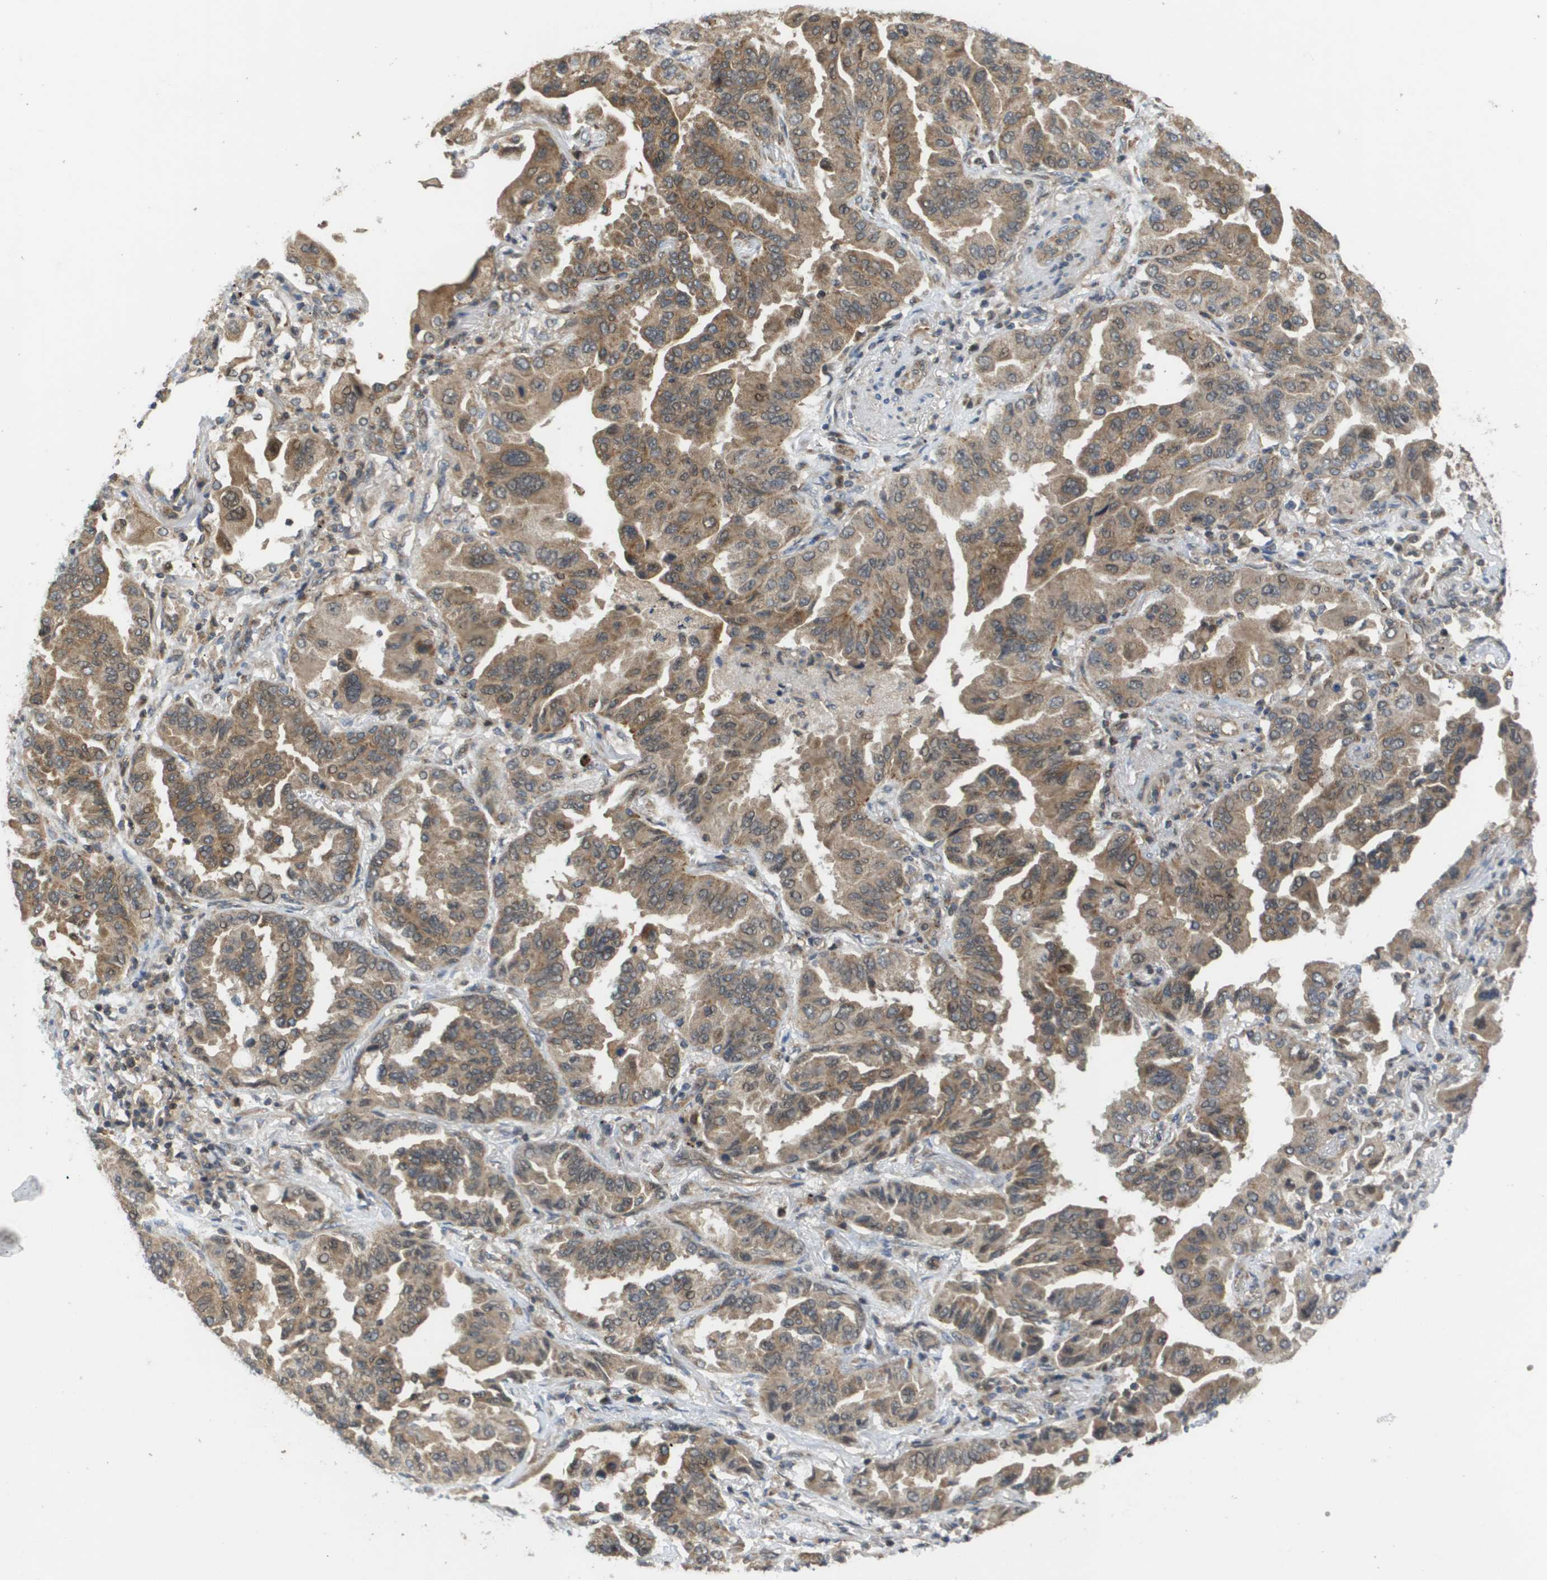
{"staining": {"intensity": "moderate", "quantity": ">75%", "location": "cytoplasmic/membranous"}, "tissue": "lung cancer", "cell_type": "Tumor cells", "image_type": "cancer", "snomed": [{"axis": "morphology", "description": "Adenocarcinoma, NOS"}, {"axis": "topography", "description": "Lung"}], "caption": "Lung cancer stained for a protein (brown) reveals moderate cytoplasmic/membranous positive expression in approximately >75% of tumor cells.", "gene": "RBM38", "patient": {"sex": "female", "age": 65}}